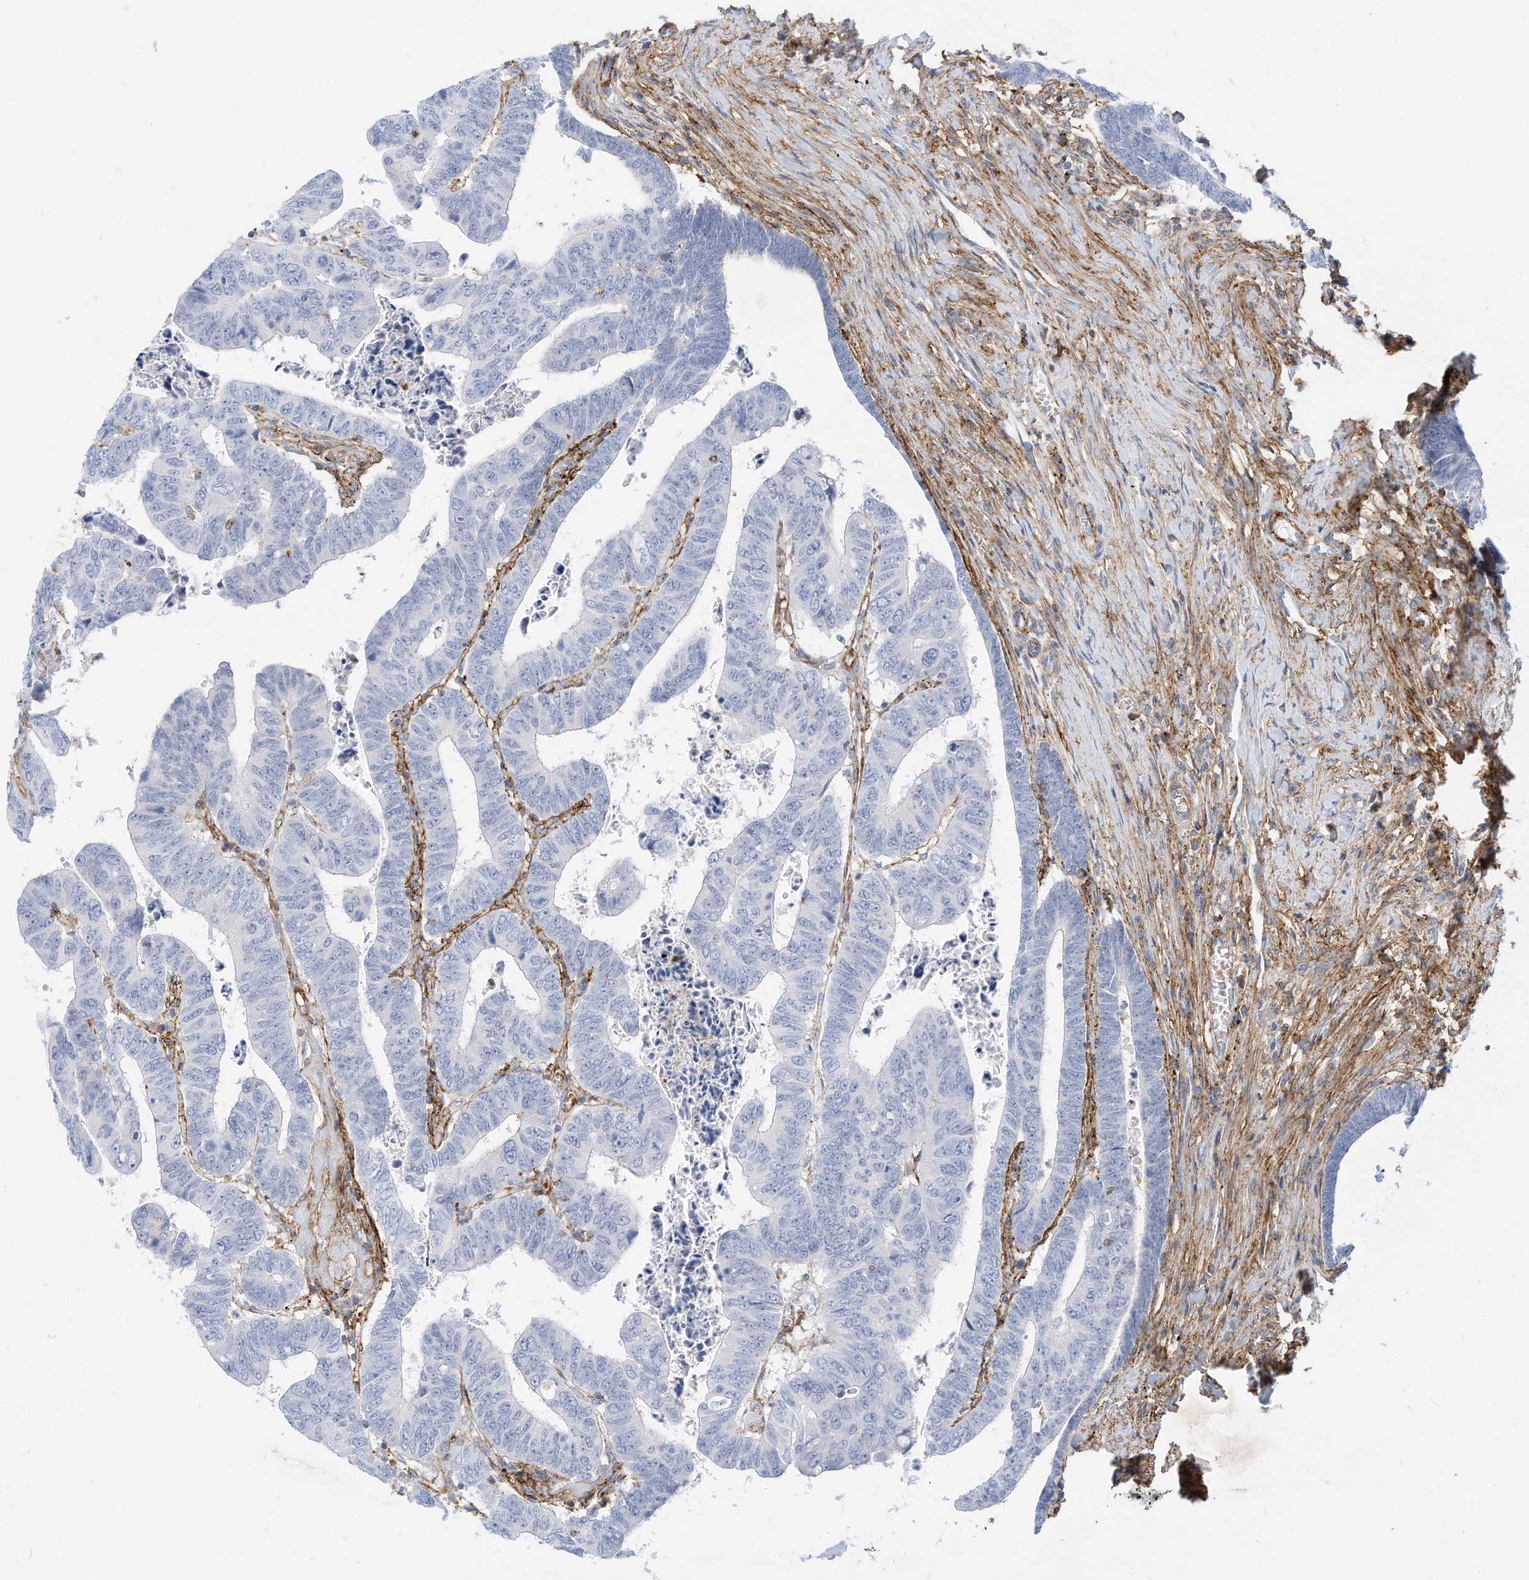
{"staining": {"intensity": "negative", "quantity": "none", "location": "none"}, "tissue": "colorectal cancer", "cell_type": "Tumor cells", "image_type": "cancer", "snomed": [{"axis": "morphology", "description": "Normal tissue, NOS"}, {"axis": "morphology", "description": "Adenocarcinoma, NOS"}, {"axis": "topography", "description": "Rectum"}], "caption": "Immunohistochemistry image of human colorectal adenocarcinoma stained for a protein (brown), which exhibits no expression in tumor cells.", "gene": "TXNDC9", "patient": {"sex": "female", "age": 65}}